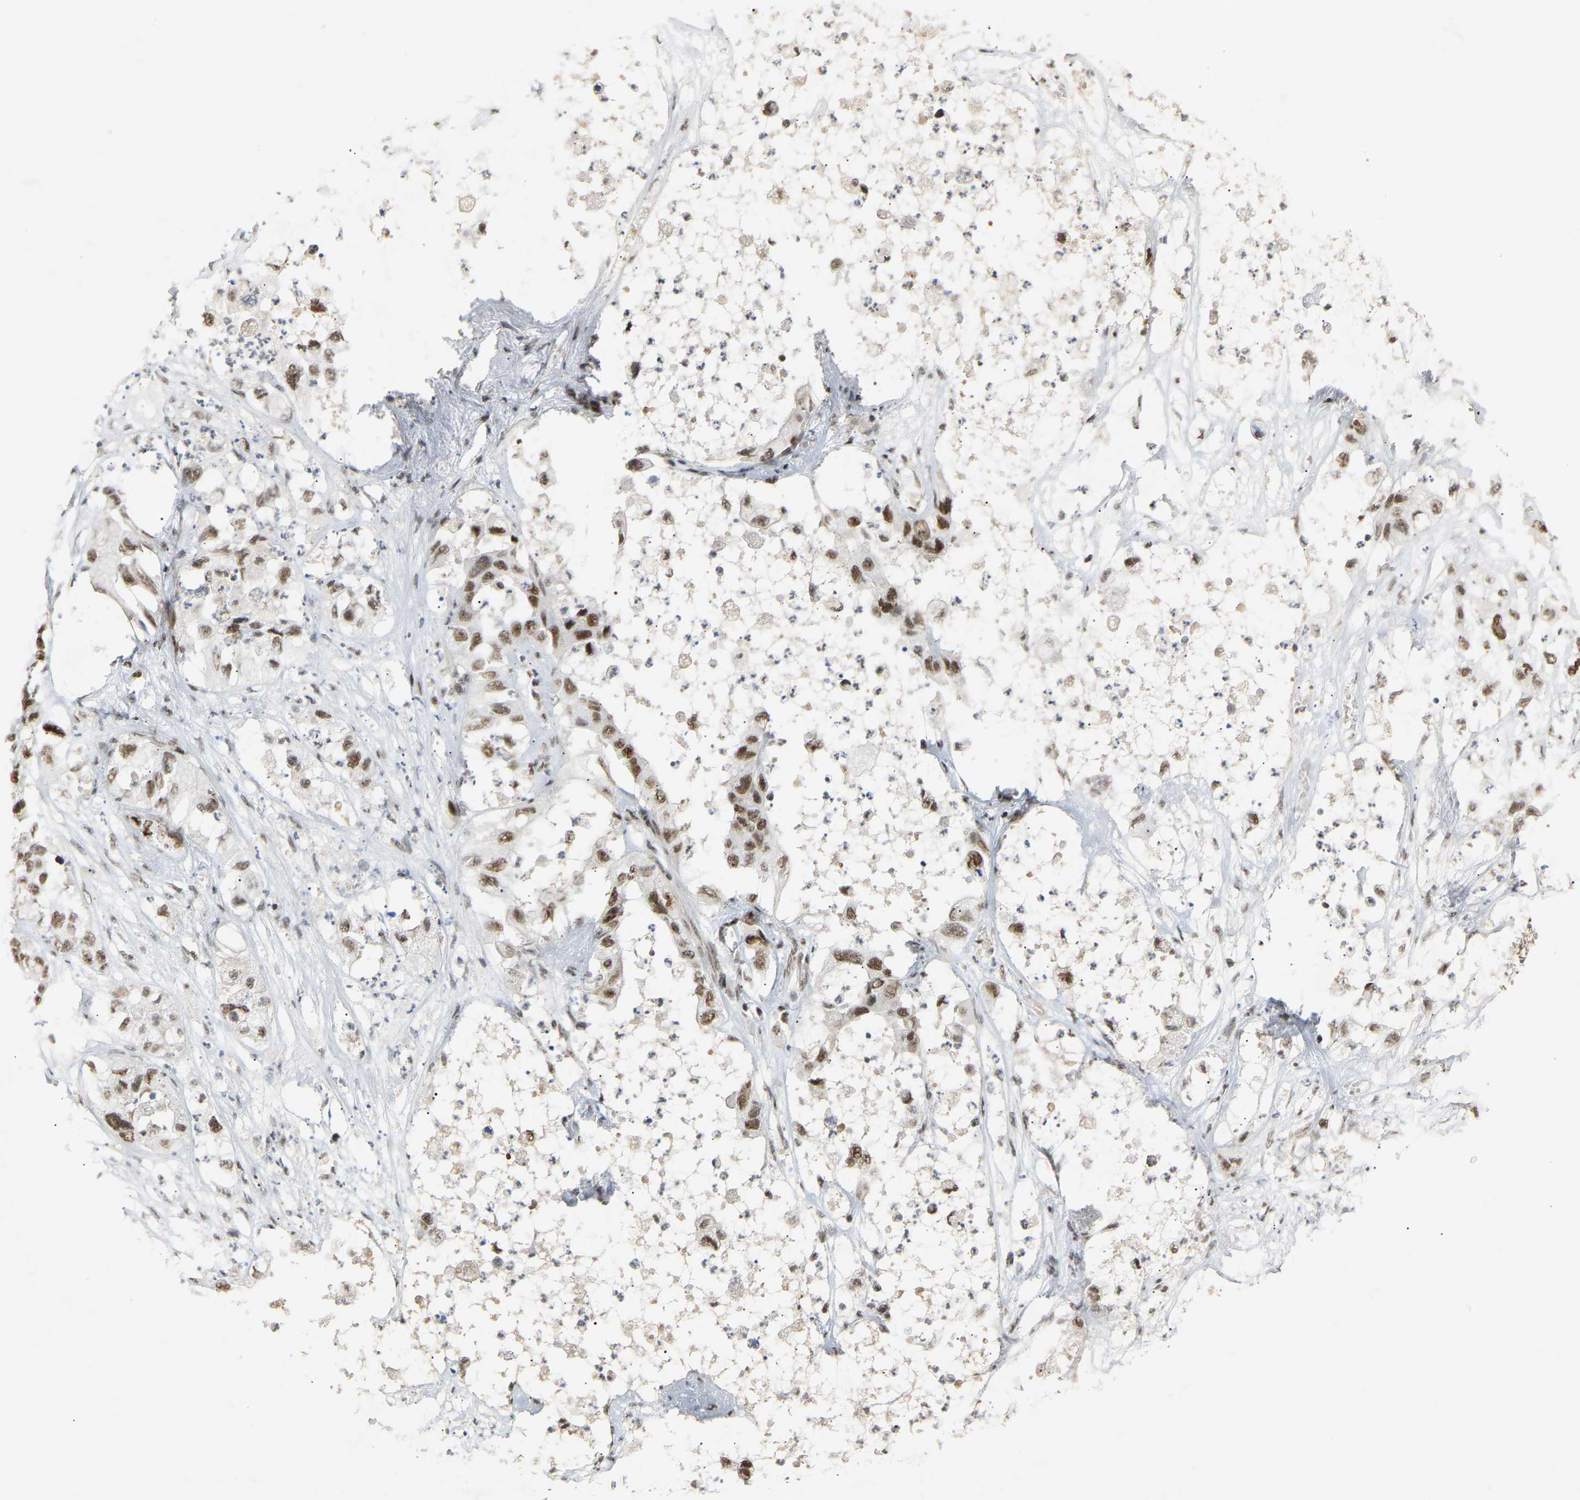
{"staining": {"intensity": "moderate", "quantity": ">75%", "location": "nuclear"}, "tissue": "pancreatic cancer", "cell_type": "Tumor cells", "image_type": "cancer", "snomed": [{"axis": "morphology", "description": "Adenocarcinoma, NOS"}, {"axis": "topography", "description": "Pancreas"}], "caption": "Moderate nuclear positivity for a protein is identified in approximately >75% of tumor cells of pancreatic cancer using immunohistochemistry (IHC).", "gene": "NELFB", "patient": {"sex": "female", "age": 78}}